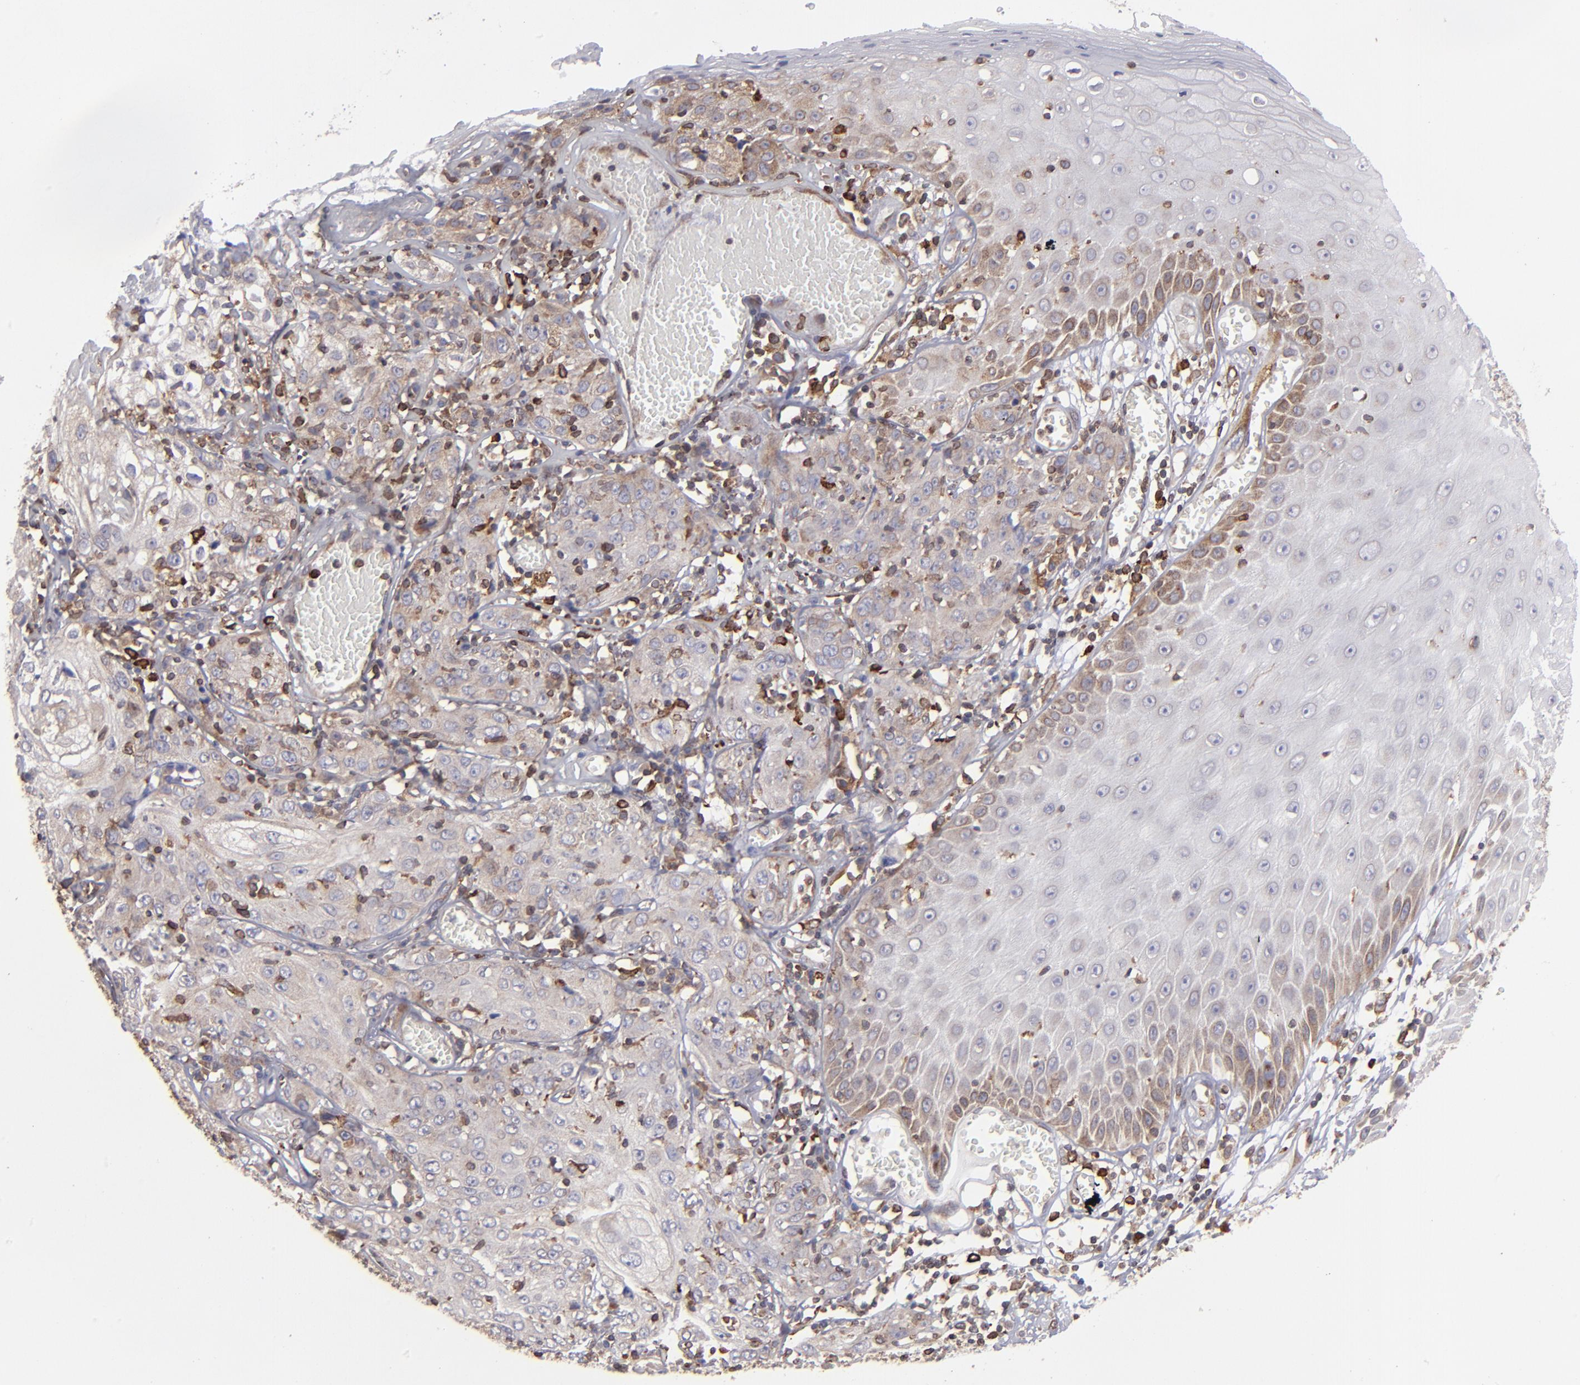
{"staining": {"intensity": "moderate", "quantity": ">75%", "location": "cytoplasmic/membranous"}, "tissue": "skin cancer", "cell_type": "Tumor cells", "image_type": "cancer", "snomed": [{"axis": "morphology", "description": "Squamous cell carcinoma, NOS"}, {"axis": "topography", "description": "Skin"}], "caption": "The immunohistochemical stain labels moderate cytoplasmic/membranous staining in tumor cells of squamous cell carcinoma (skin) tissue.", "gene": "TMX1", "patient": {"sex": "male", "age": 65}}